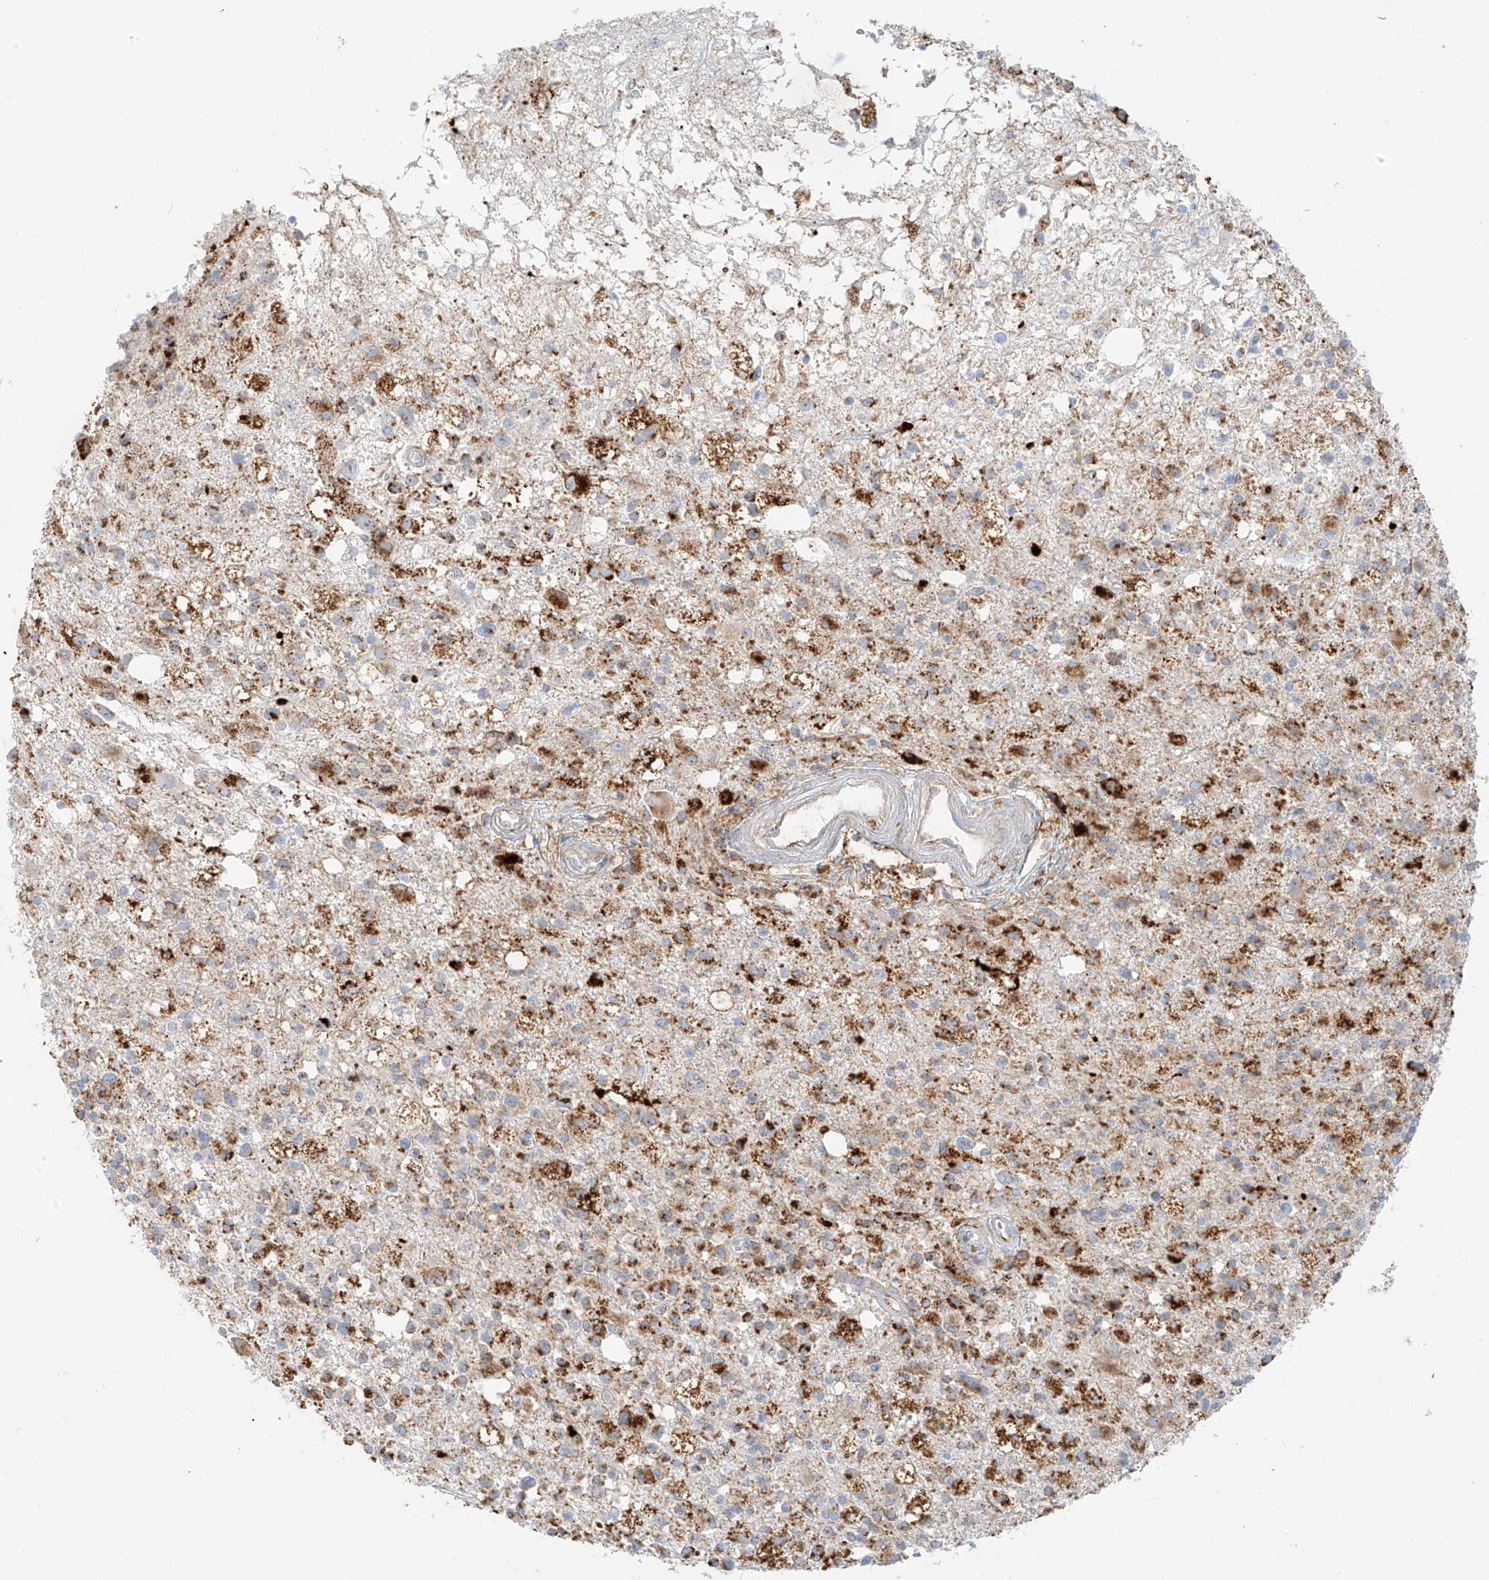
{"staining": {"intensity": "moderate", "quantity": ">75%", "location": "cytoplasmic/membranous"}, "tissue": "glioma", "cell_type": "Tumor cells", "image_type": "cancer", "snomed": [{"axis": "morphology", "description": "Glioma, malignant, High grade"}, {"axis": "morphology", "description": "Glioblastoma, NOS"}, {"axis": "topography", "description": "Brain"}], "caption": "High-magnification brightfield microscopy of glioma stained with DAB (brown) and counterstained with hematoxylin (blue). tumor cells exhibit moderate cytoplasmic/membranous positivity is identified in approximately>75% of cells. (brown staining indicates protein expression, while blue staining denotes nuclei).", "gene": "SLC35F6", "patient": {"sex": "male", "age": 60}}